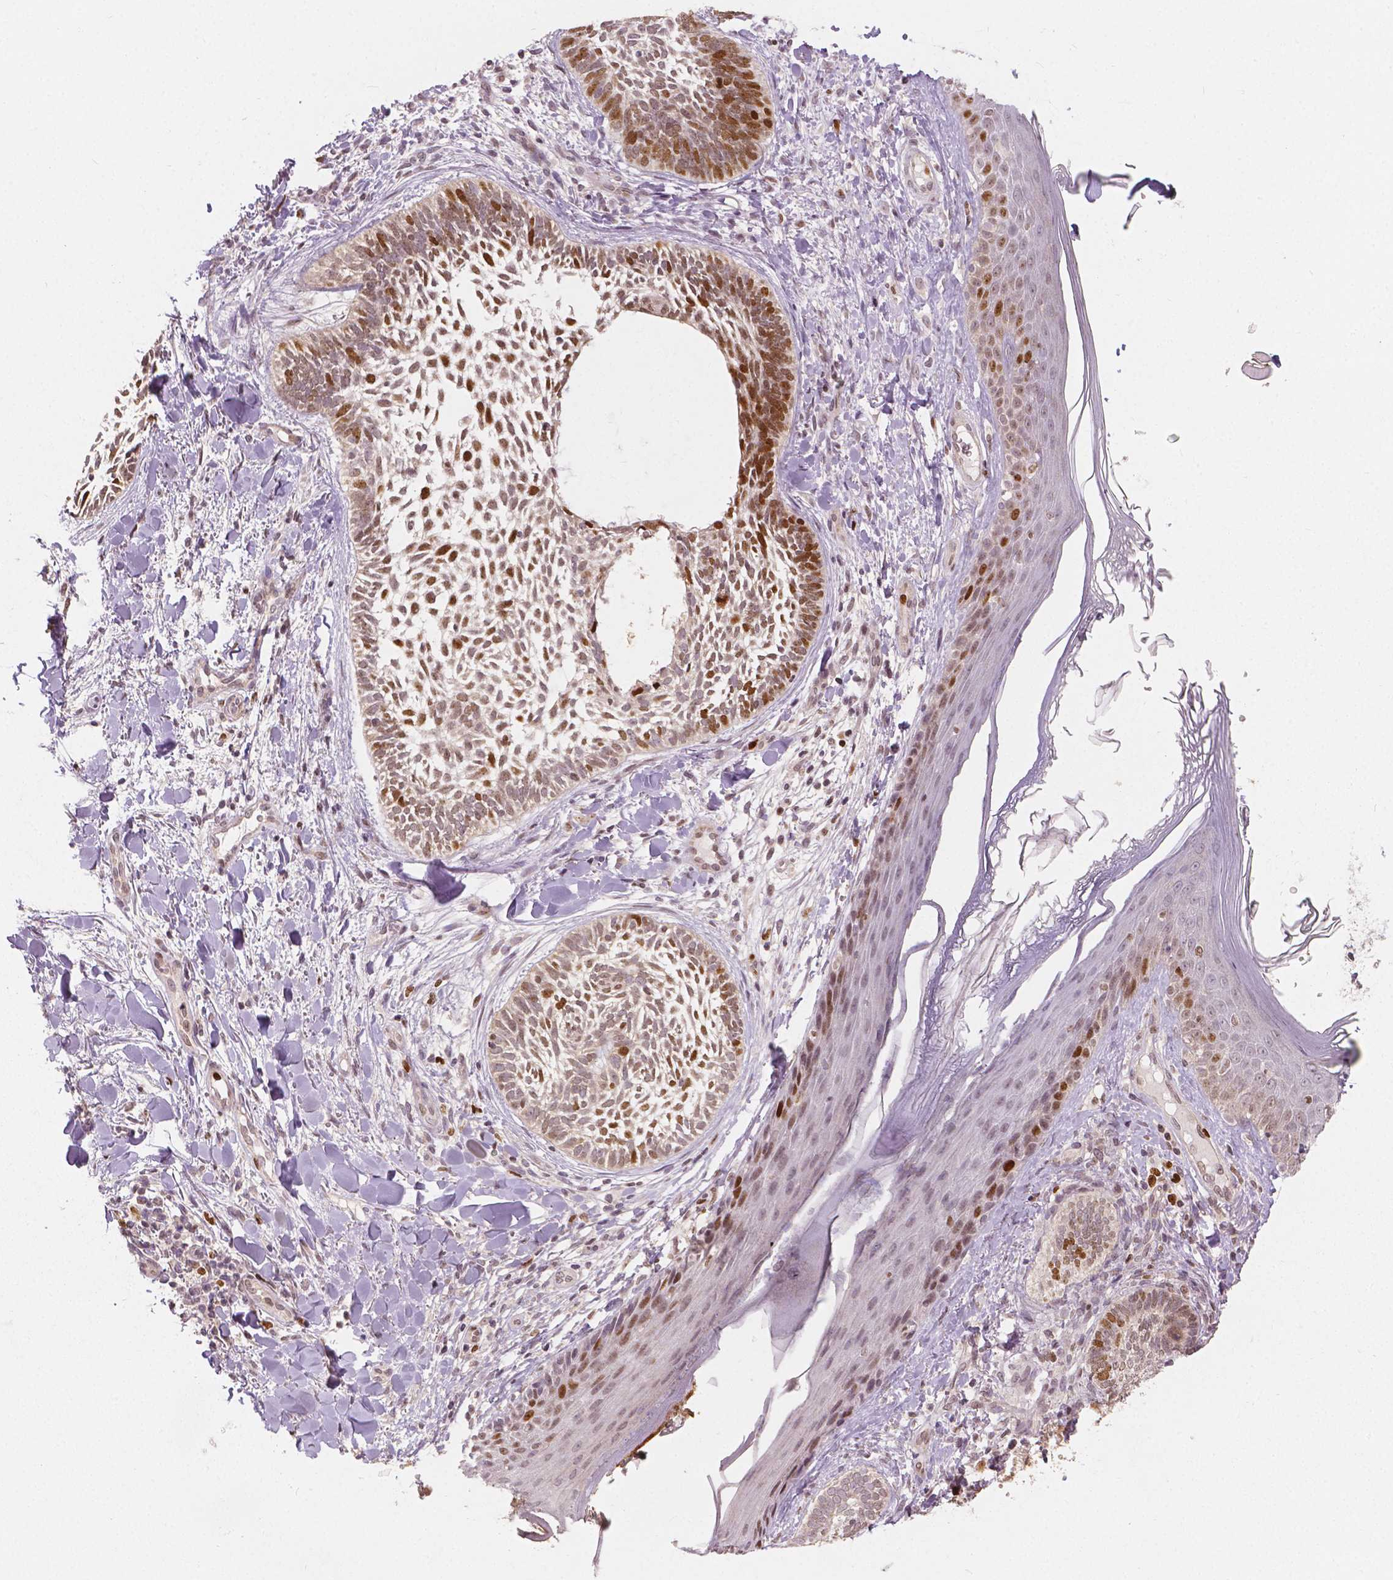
{"staining": {"intensity": "moderate", "quantity": ">75%", "location": "nuclear"}, "tissue": "skin cancer", "cell_type": "Tumor cells", "image_type": "cancer", "snomed": [{"axis": "morphology", "description": "Normal tissue, NOS"}, {"axis": "morphology", "description": "Basal cell carcinoma"}, {"axis": "topography", "description": "Skin"}], "caption": "Immunohistochemistry (IHC) of human basal cell carcinoma (skin) exhibits medium levels of moderate nuclear expression in approximately >75% of tumor cells.", "gene": "NSD2", "patient": {"sex": "male", "age": 46}}